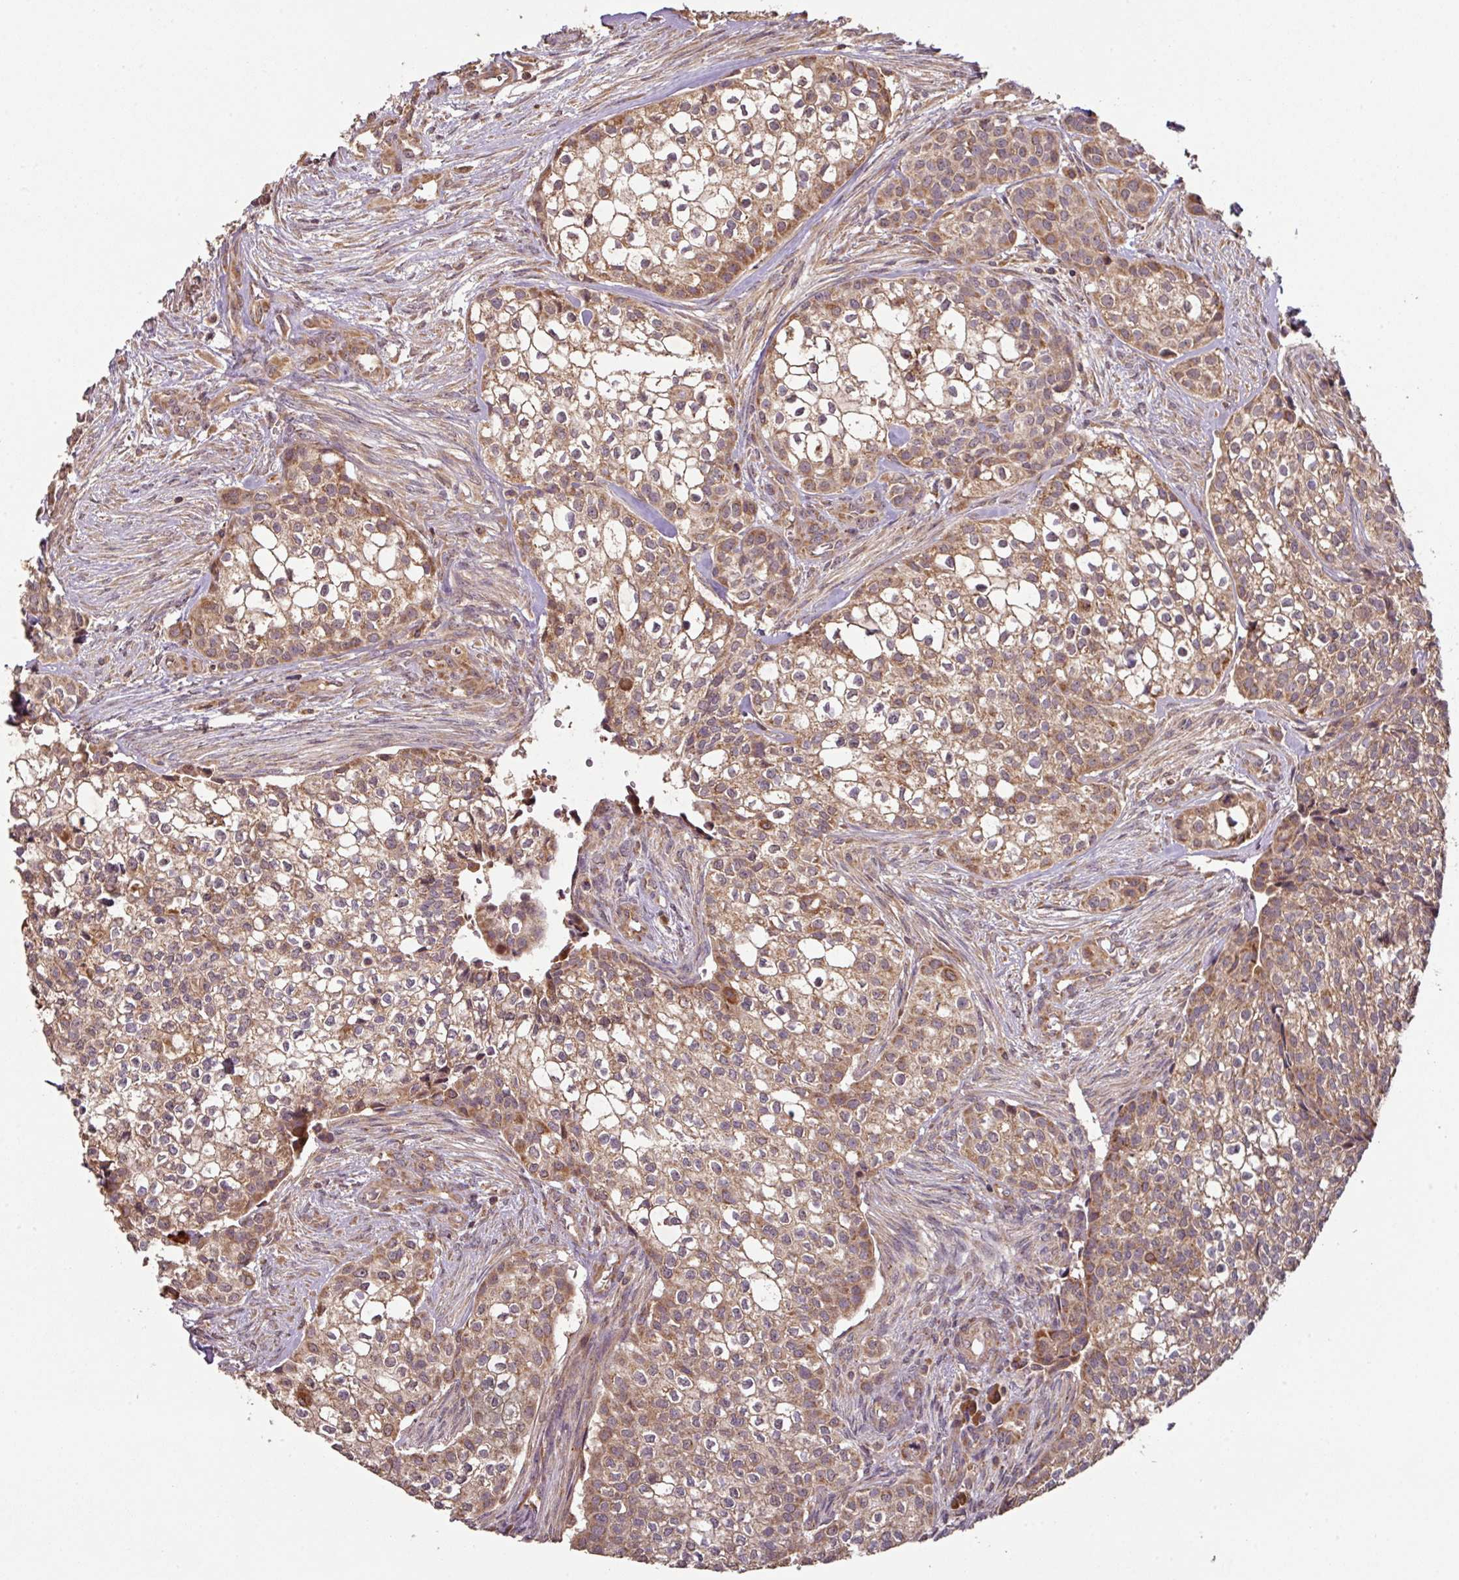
{"staining": {"intensity": "moderate", "quantity": ">75%", "location": "cytoplasmic/membranous"}, "tissue": "head and neck cancer", "cell_type": "Tumor cells", "image_type": "cancer", "snomed": [{"axis": "morphology", "description": "Adenocarcinoma, NOS"}, {"axis": "topography", "description": "Head-Neck"}], "caption": "Head and neck cancer stained with a brown dye demonstrates moderate cytoplasmic/membranous positive expression in about >75% of tumor cells.", "gene": "MRRF", "patient": {"sex": "male", "age": 81}}